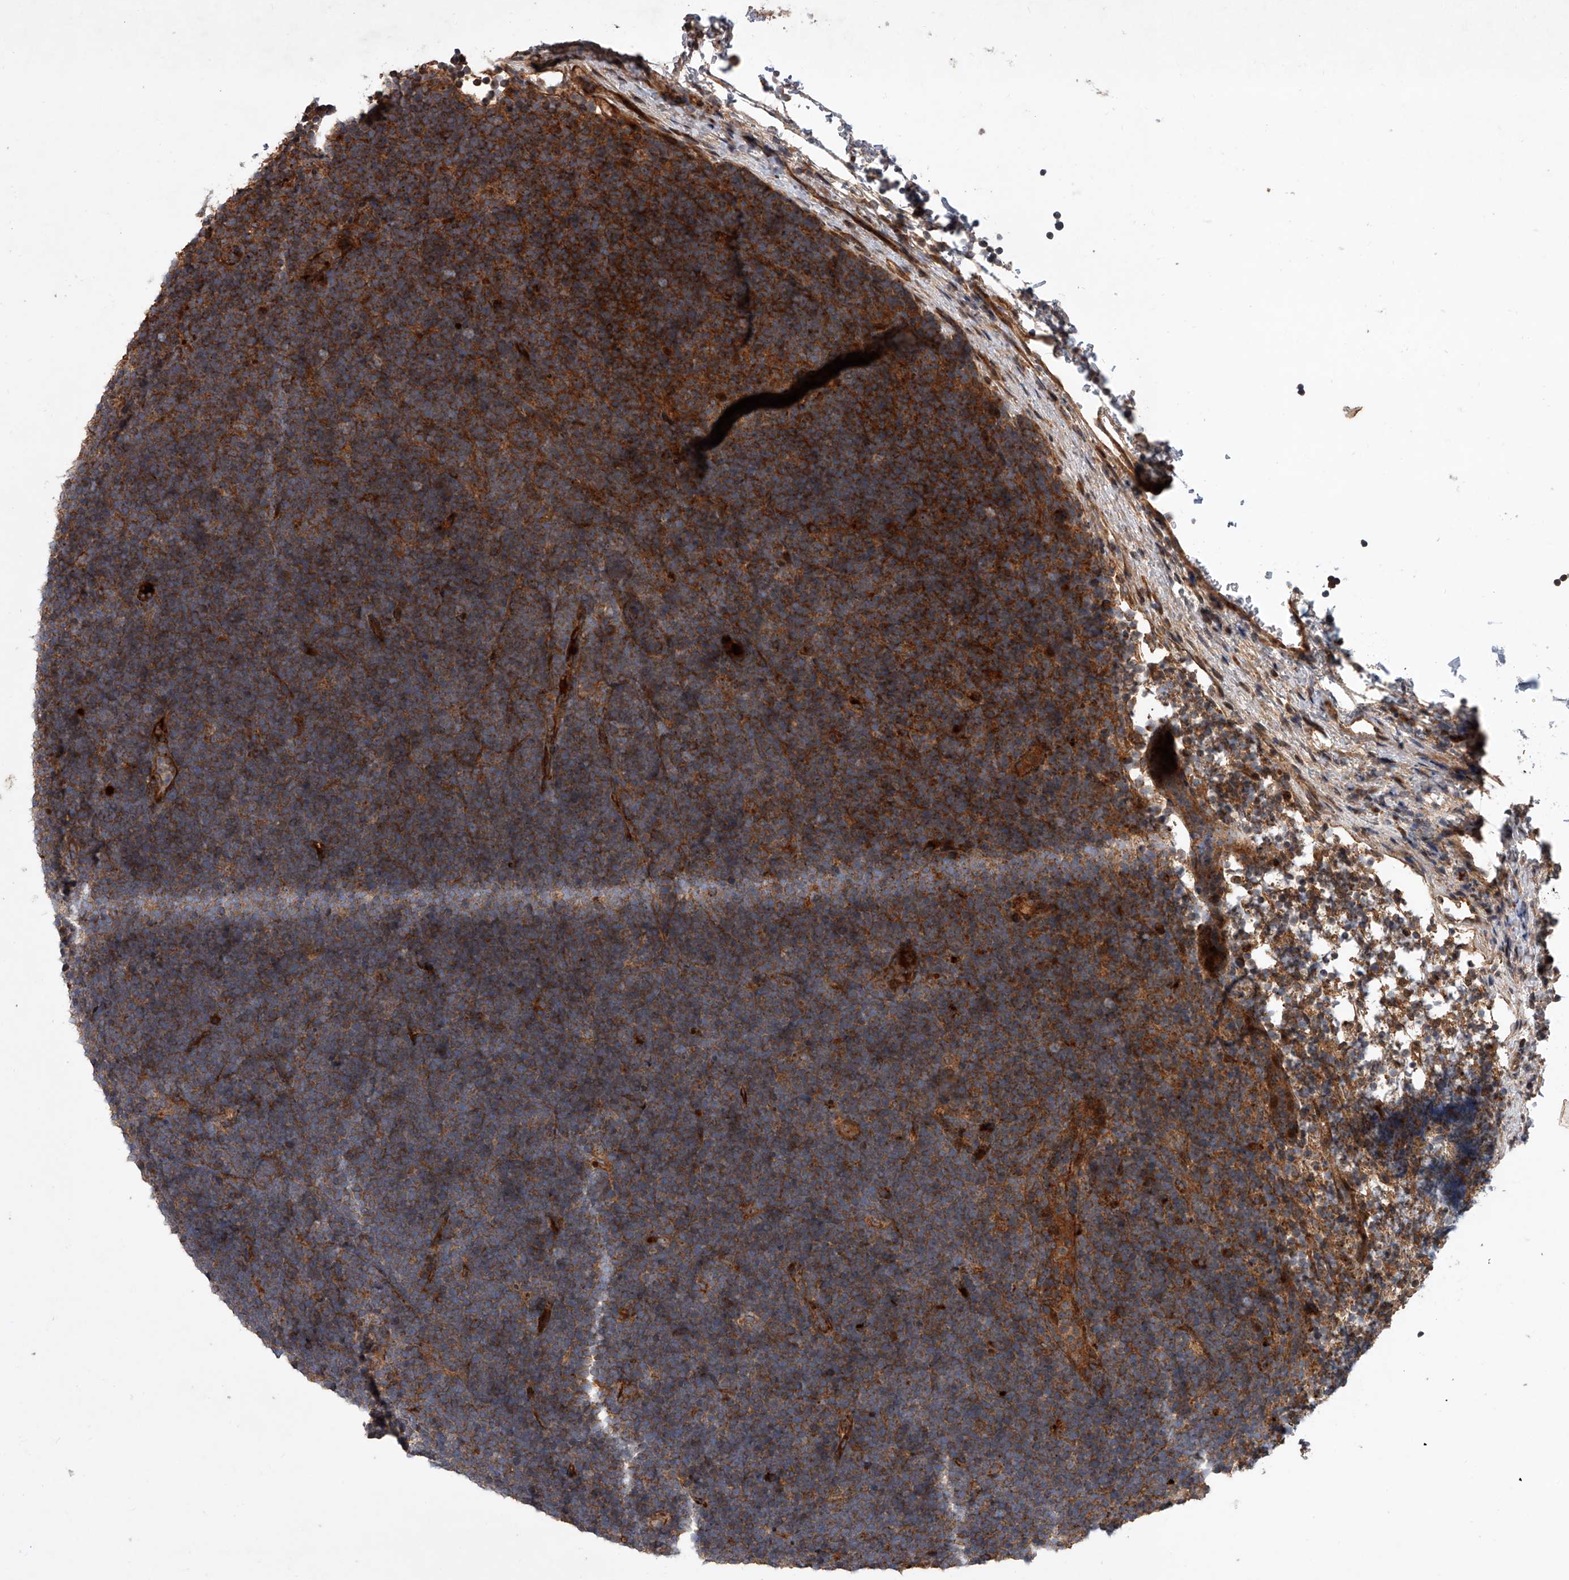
{"staining": {"intensity": "strong", "quantity": ">75%", "location": "cytoplasmic/membranous"}, "tissue": "lymphoma", "cell_type": "Tumor cells", "image_type": "cancer", "snomed": [{"axis": "morphology", "description": "Malignant lymphoma, non-Hodgkin's type, High grade"}, {"axis": "topography", "description": "Lymph node"}], "caption": "Human high-grade malignant lymphoma, non-Hodgkin's type stained for a protein (brown) demonstrates strong cytoplasmic/membranous positive positivity in about >75% of tumor cells.", "gene": "USP47", "patient": {"sex": "male", "age": 13}}